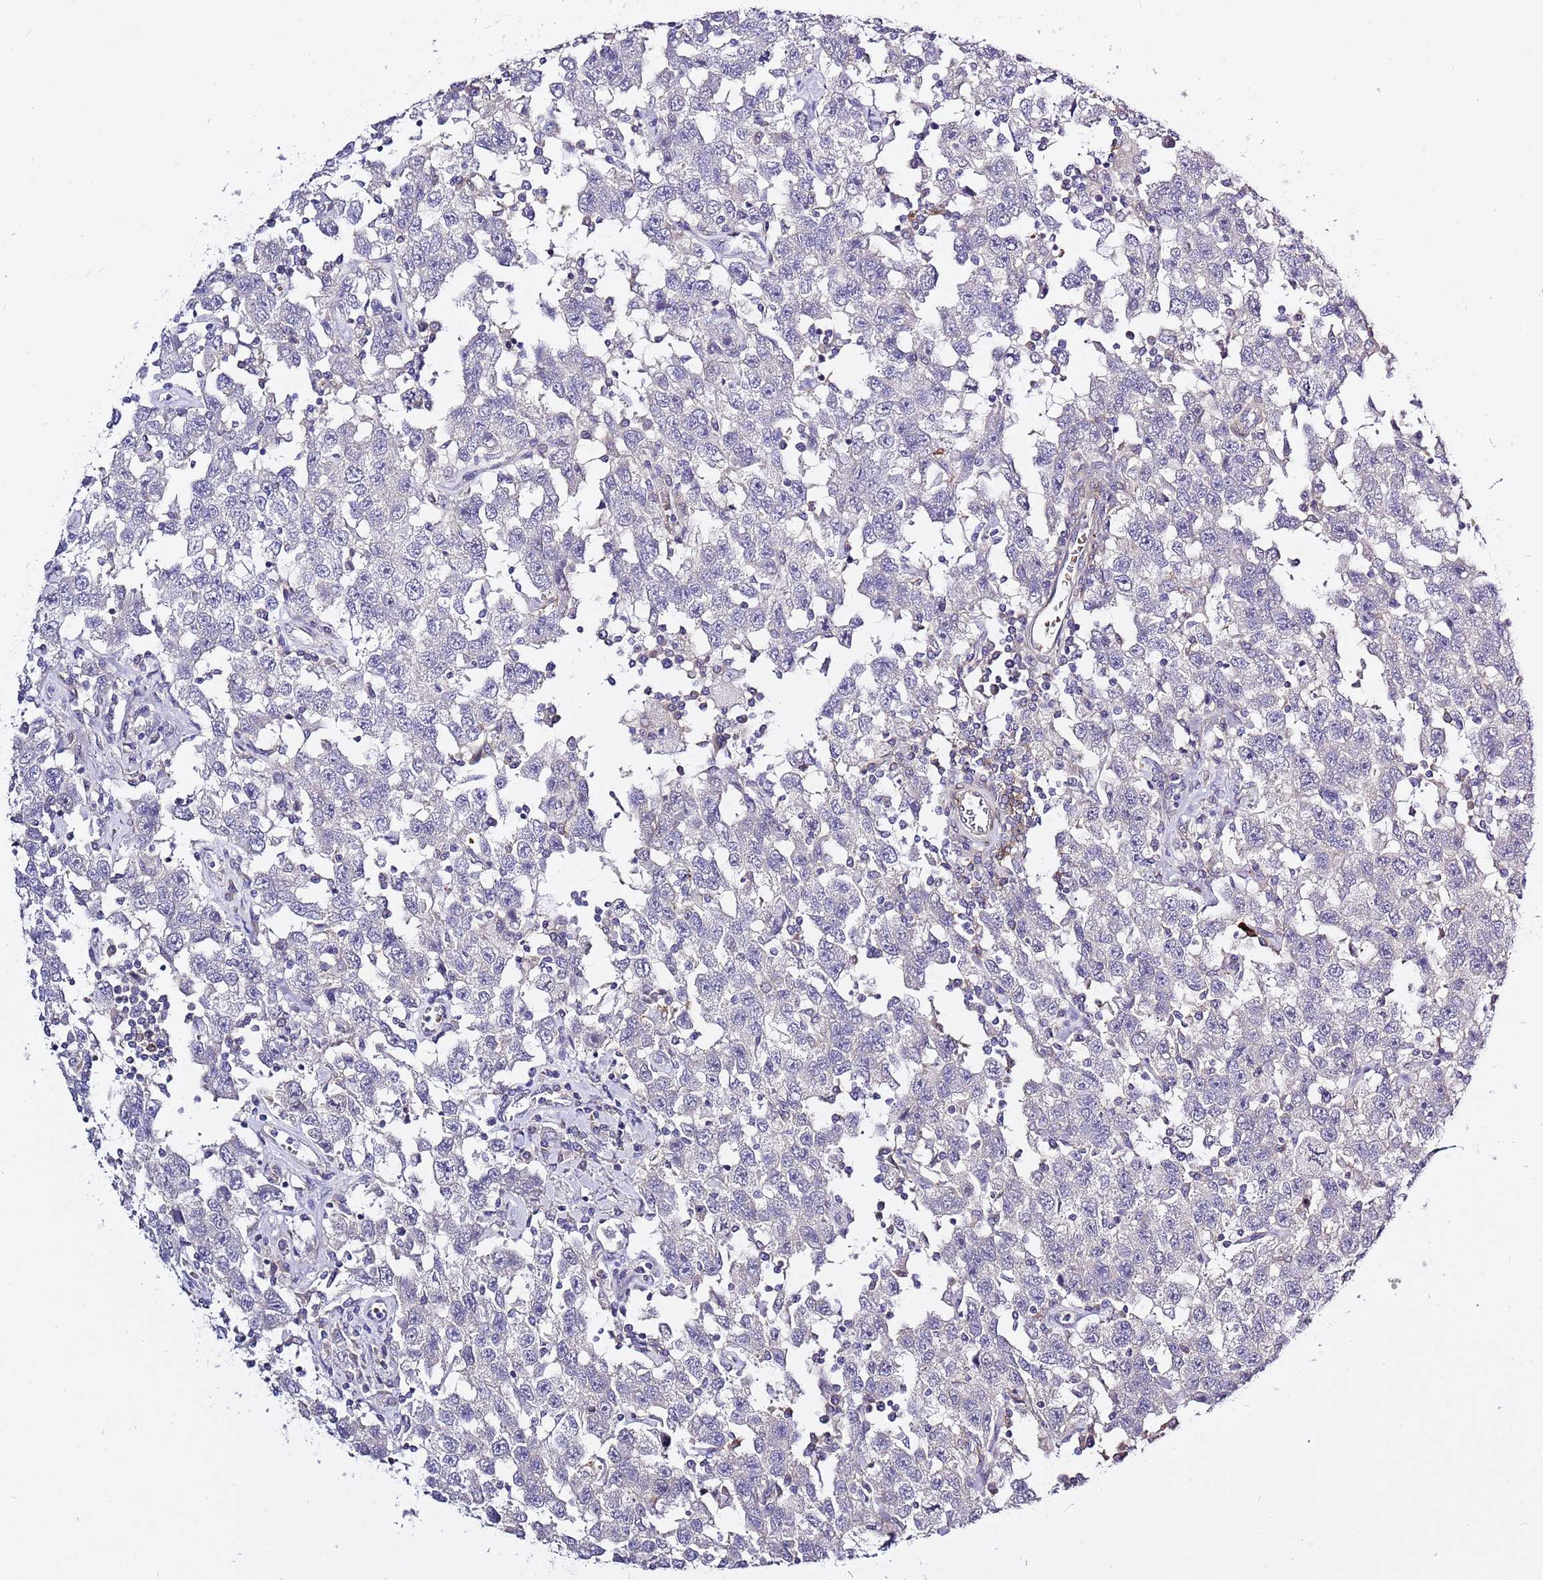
{"staining": {"intensity": "negative", "quantity": "none", "location": "none"}, "tissue": "testis cancer", "cell_type": "Tumor cells", "image_type": "cancer", "snomed": [{"axis": "morphology", "description": "Seminoma, NOS"}, {"axis": "topography", "description": "Testis"}], "caption": "IHC of testis cancer (seminoma) shows no expression in tumor cells. (Stains: DAB IHC with hematoxylin counter stain, Microscopy: brightfield microscopy at high magnification).", "gene": "RFK", "patient": {"sex": "male", "age": 41}}